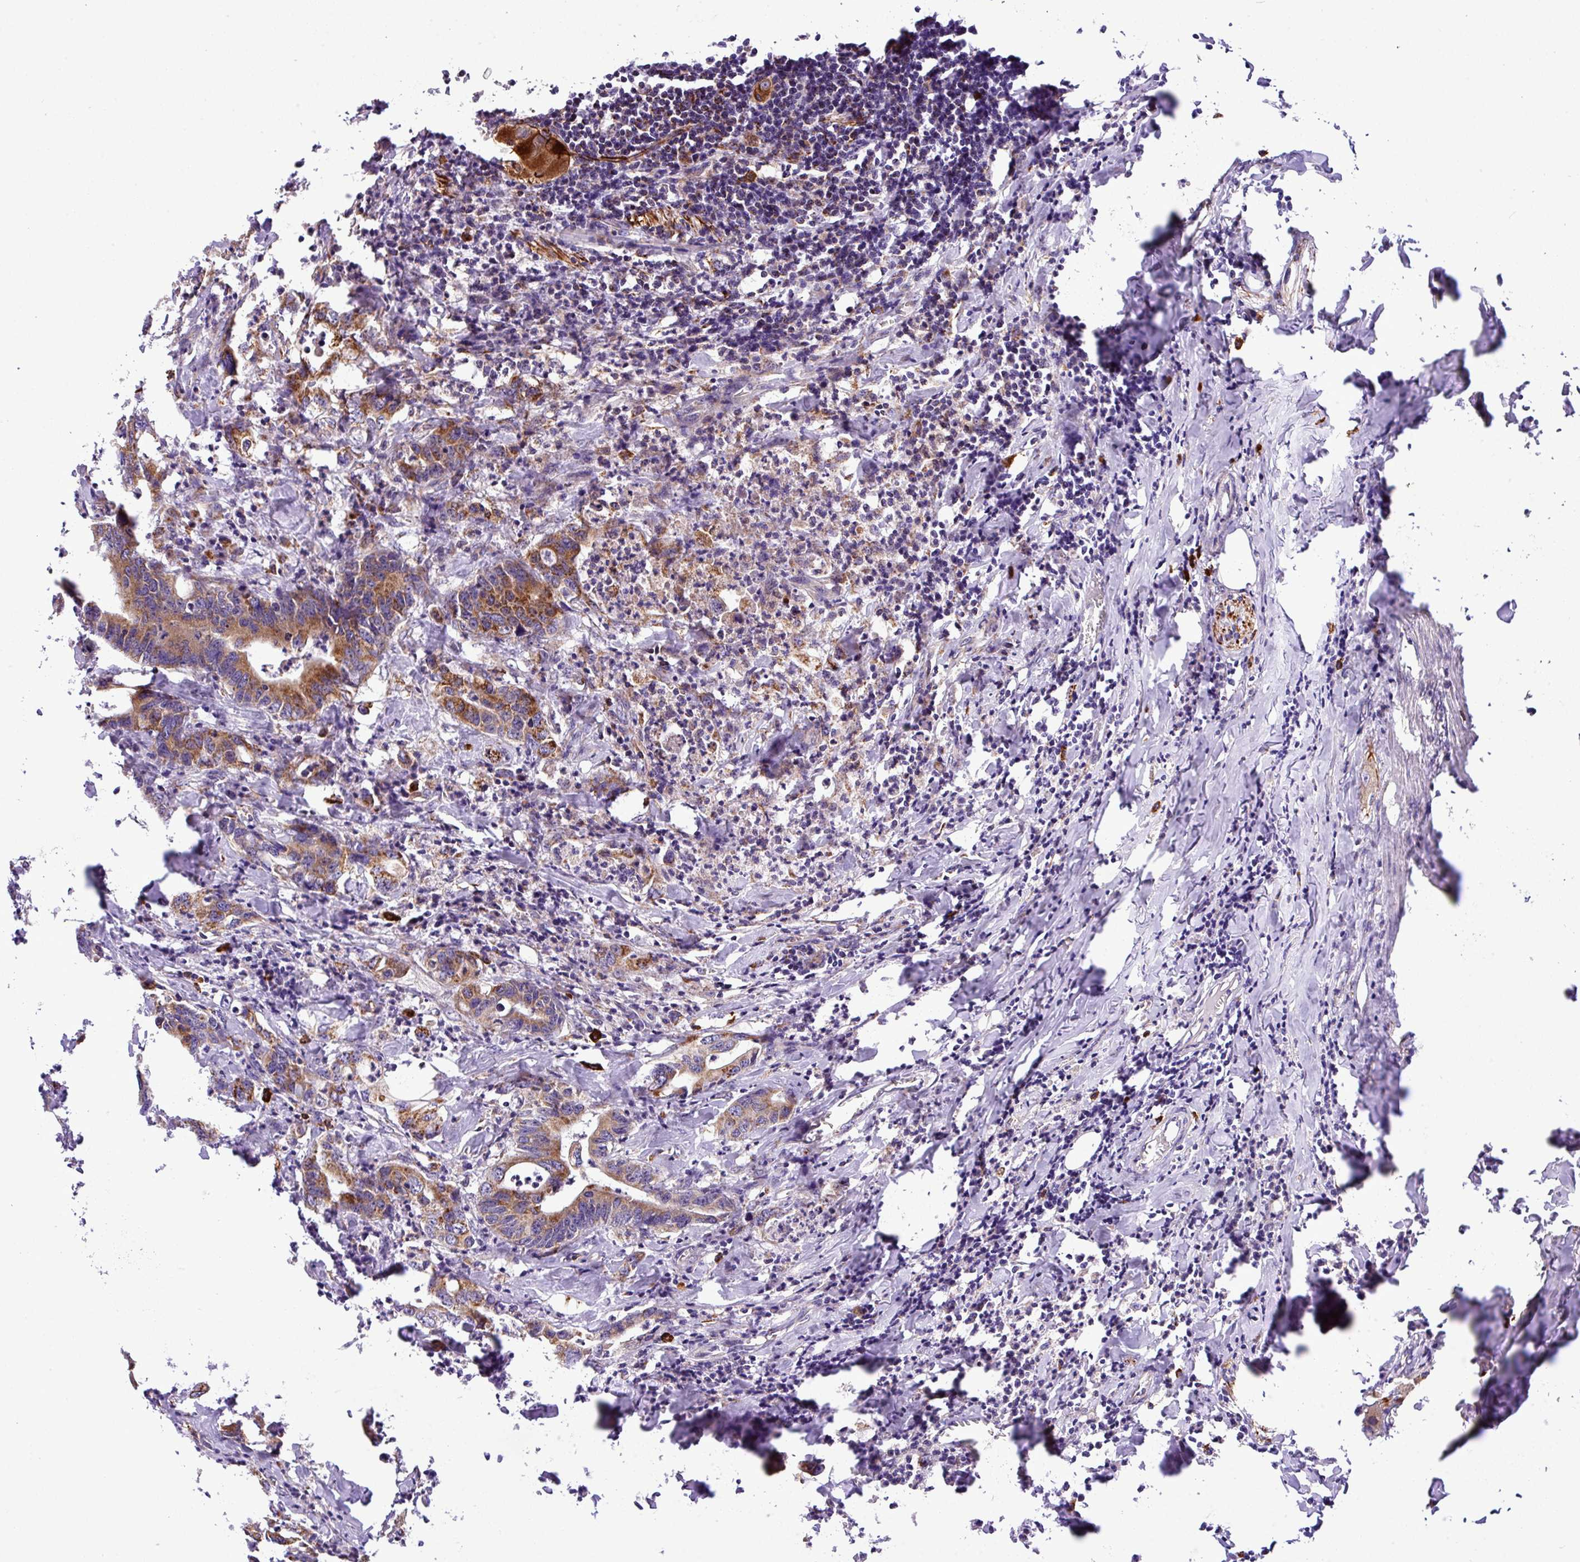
{"staining": {"intensity": "moderate", "quantity": ">75%", "location": "cytoplasmic/membranous"}, "tissue": "colorectal cancer", "cell_type": "Tumor cells", "image_type": "cancer", "snomed": [{"axis": "morphology", "description": "Adenocarcinoma, NOS"}, {"axis": "topography", "description": "Colon"}], "caption": "Moderate cytoplasmic/membranous protein staining is seen in approximately >75% of tumor cells in adenocarcinoma (colorectal).", "gene": "ZNF569", "patient": {"sex": "female", "age": 75}}